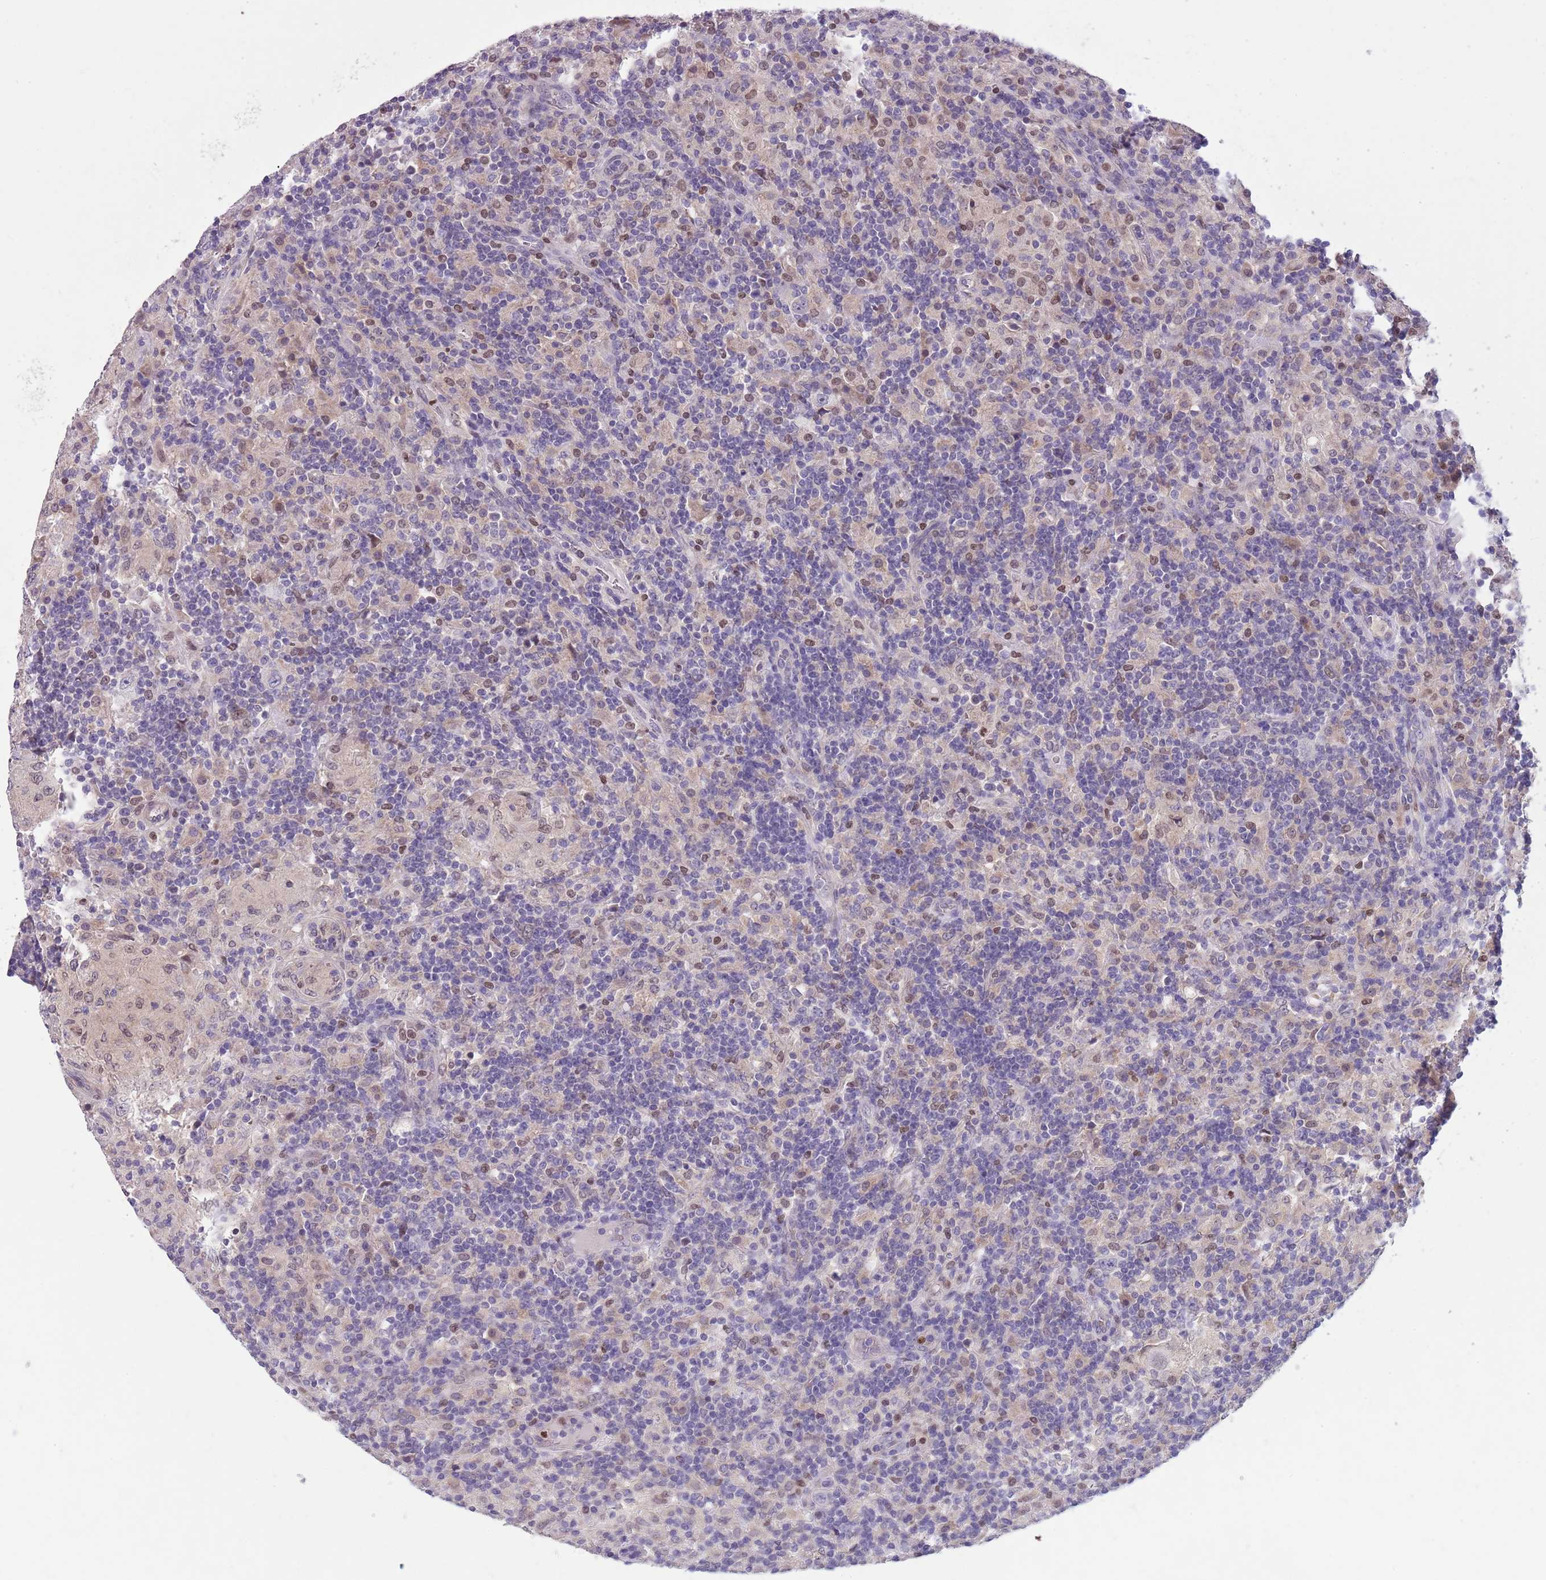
{"staining": {"intensity": "negative", "quantity": "none", "location": "none"}, "tissue": "lymphoma", "cell_type": "Tumor cells", "image_type": "cancer", "snomed": [{"axis": "morphology", "description": "Hodgkin's disease, NOS"}, {"axis": "topography", "description": "Lymph node"}], "caption": "Lymphoma was stained to show a protein in brown. There is no significant positivity in tumor cells.", "gene": "ADCY7", "patient": {"sex": "male", "age": 70}}